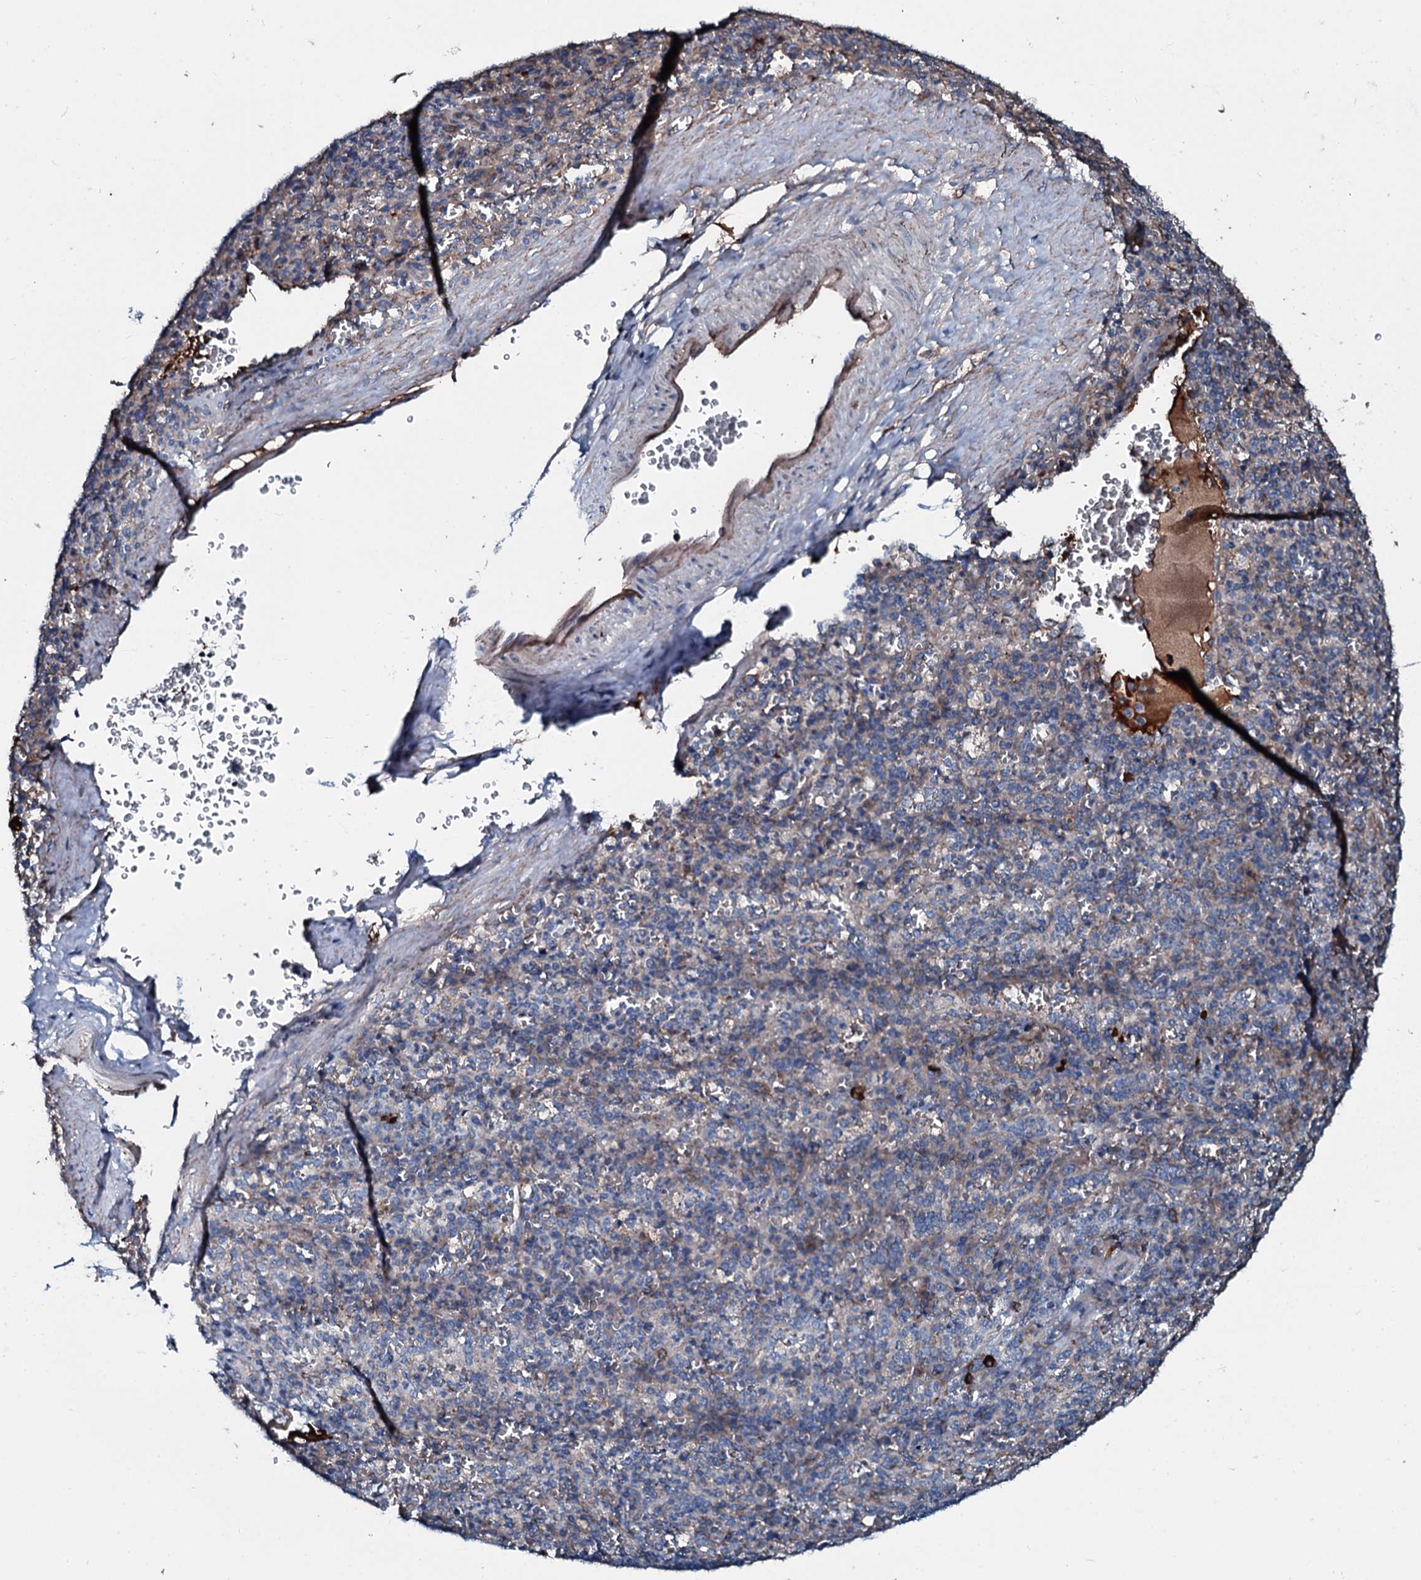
{"staining": {"intensity": "strong", "quantity": "<25%", "location": "cytoplasmic/membranous"}, "tissue": "spleen", "cell_type": "Cells in red pulp", "image_type": "normal", "snomed": [{"axis": "morphology", "description": "Normal tissue, NOS"}, {"axis": "topography", "description": "Spleen"}], "caption": "Unremarkable spleen demonstrates strong cytoplasmic/membranous positivity in approximately <25% of cells in red pulp Nuclei are stained in blue..", "gene": "AARS1", "patient": {"sex": "female", "age": 21}}